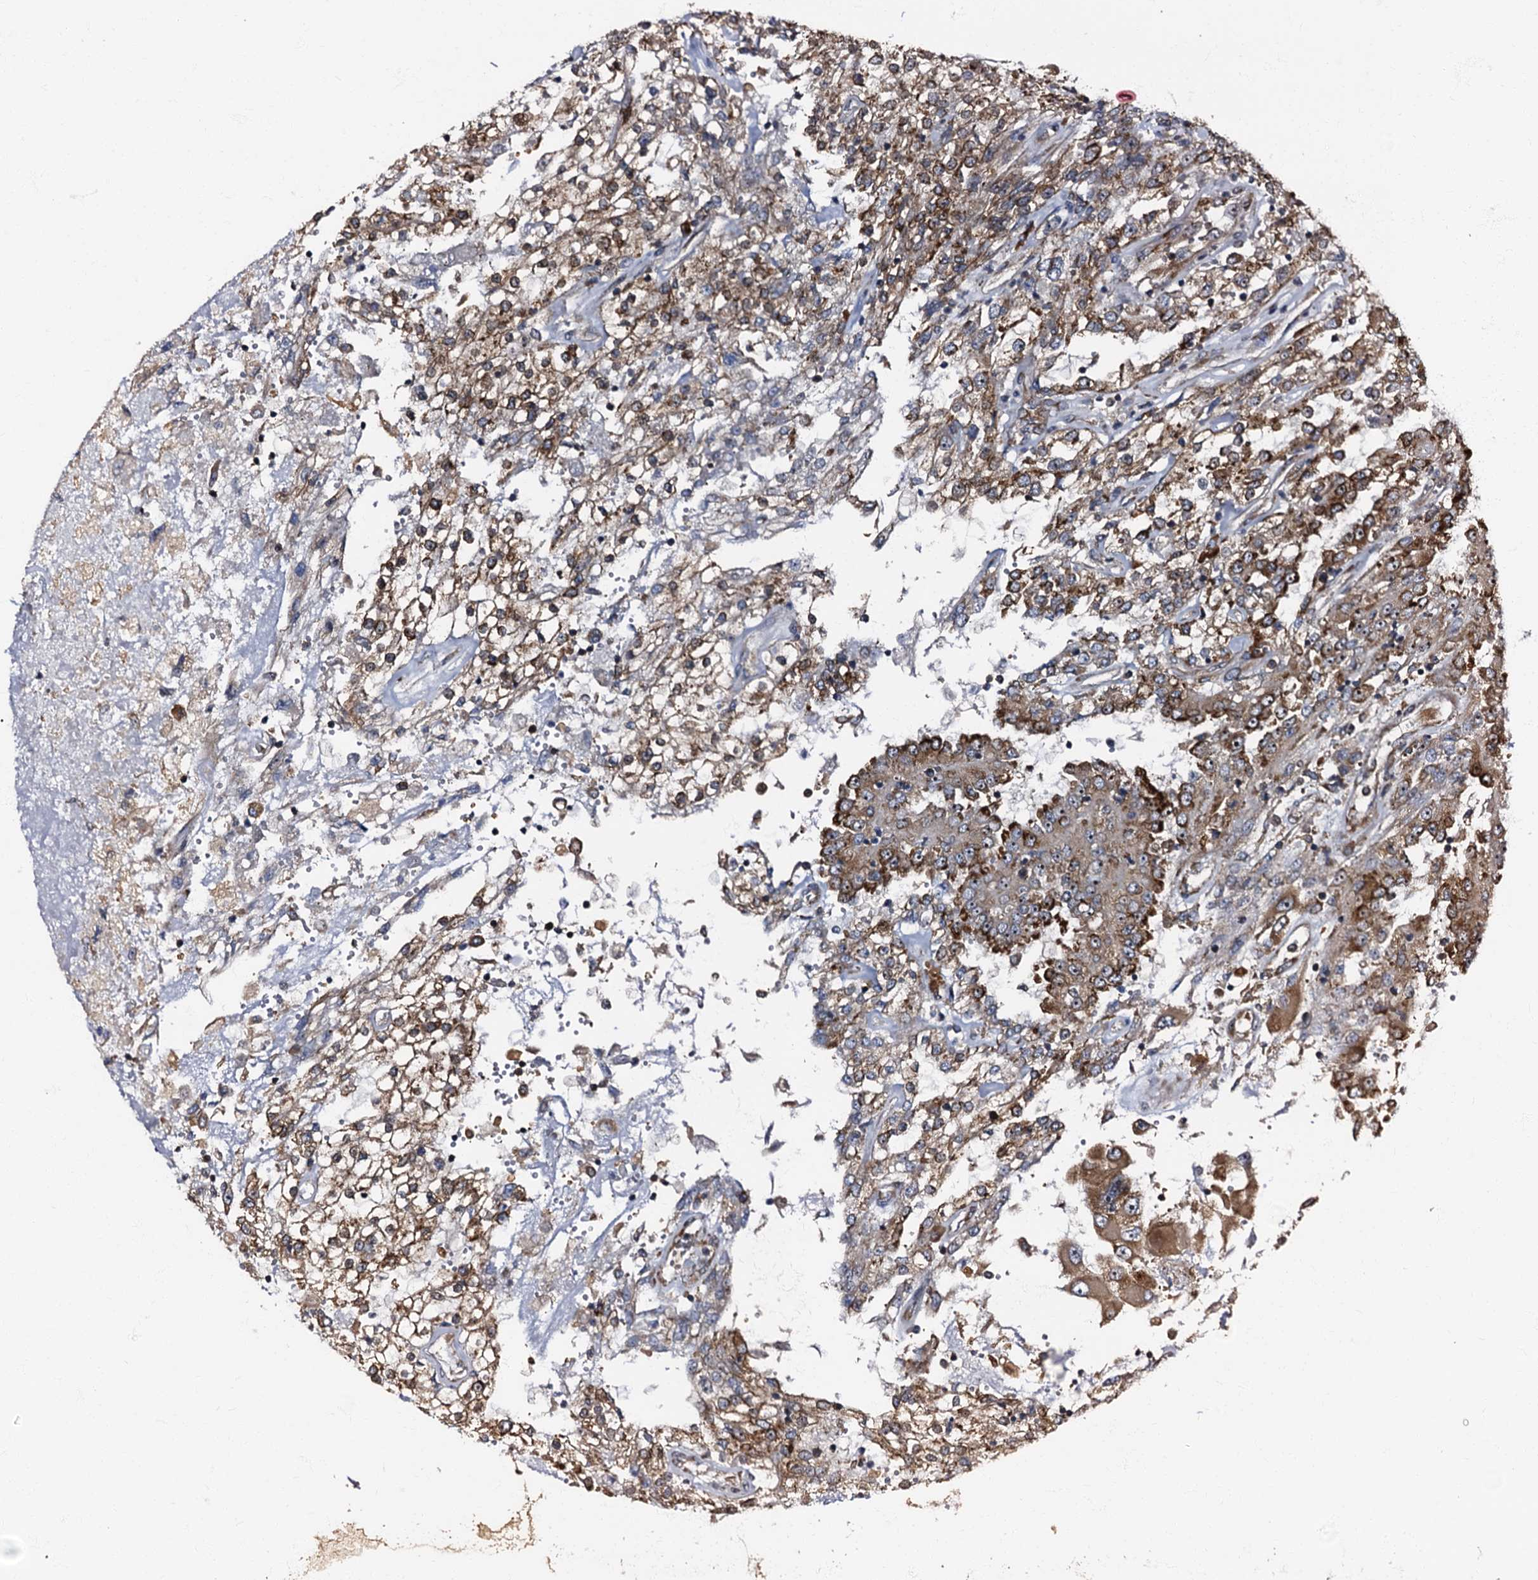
{"staining": {"intensity": "moderate", "quantity": ">75%", "location": "cytoplasmic/membranous"}, "tissue": "renal cancer", "cell_type": "Tumor cells", "image_type": "cancer", "snomed": [{"axis": "morphology", "description": "Adenocarcinoma, NOS"}, {"axis": "topography", "description": "Kidney"}], "caption": "Protein analysis of adenocarcinoma (renal) tissue displays moderate cytoplasmic/membranous staining in approximately >75% of tumor cells. (DAB = brown stain, brightfield microscopy at high magnification).", "gene": "ATP2C1", "patient": {"sex": "female", "age": 52}}